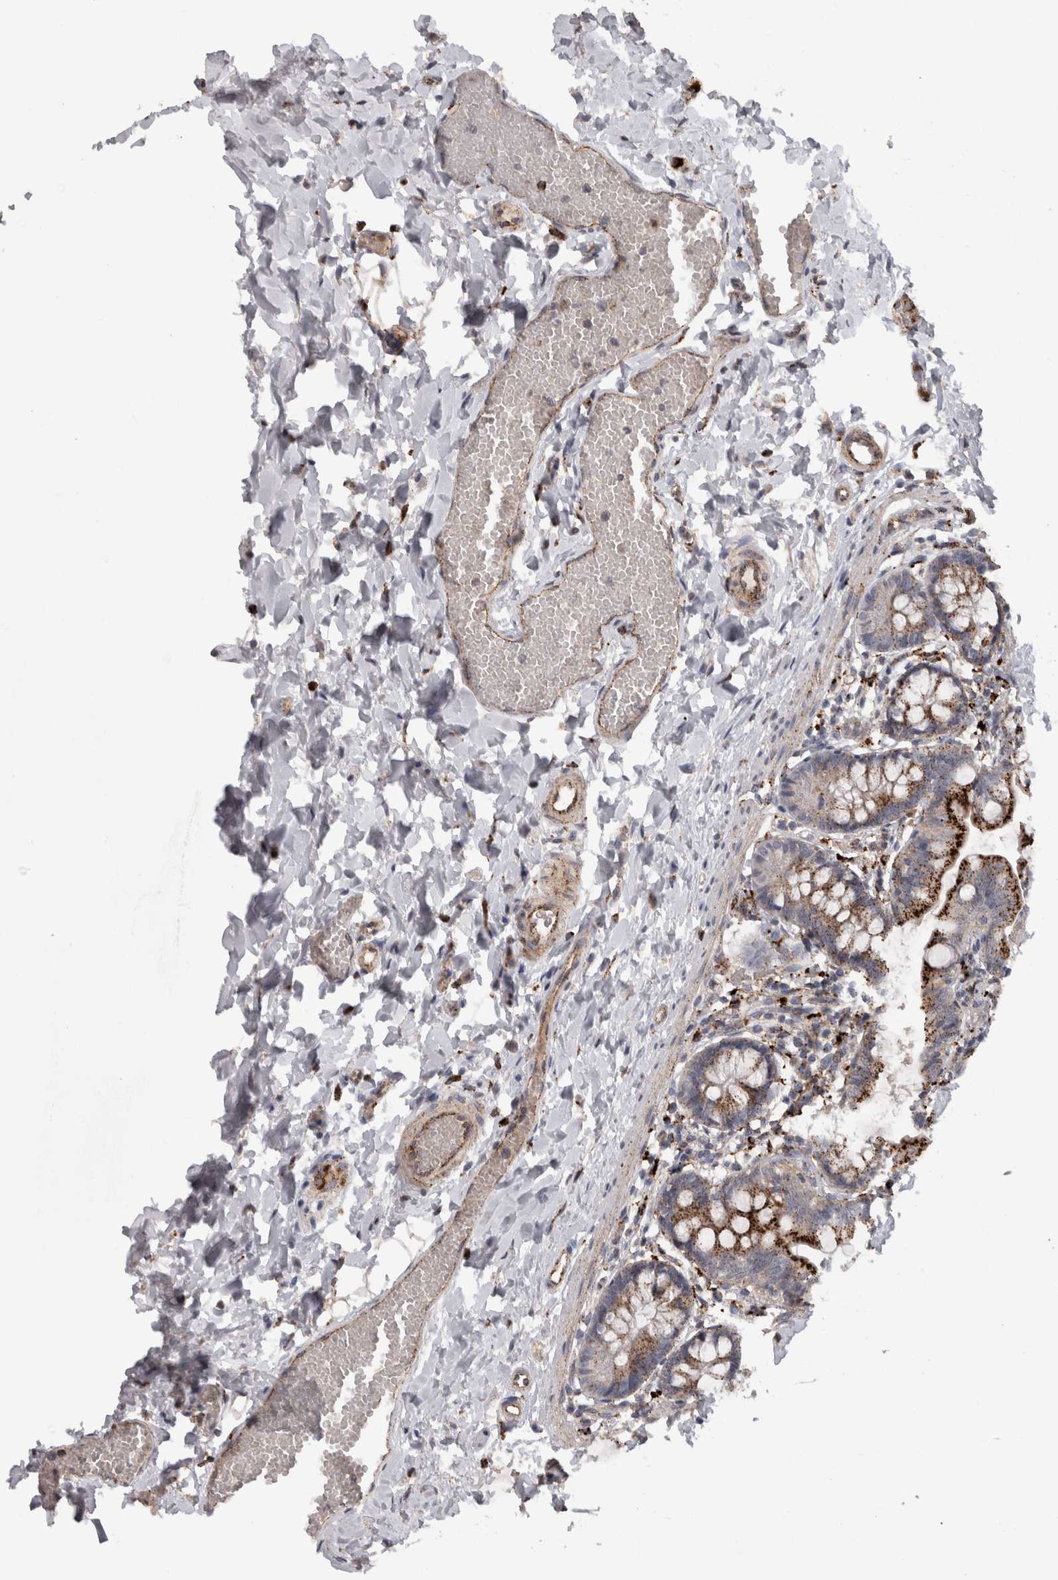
{"staining": {"intensity": "strong", "quantity": ">75%", "location": "cytoplasmic/membranous"}, "tissue": "small intestine", "cell_type": "Glandular cells", "image_type": "normal", "snomed": [{"axis": "morphology", "description": "Normal tissue, NOS"}, {"axis": "topography", "description": "Small intestine"}], "caption": "Immunohistochemistry staining of unremarkable small intestine, which demonstrates high levels of strong cytoplasmic/membranous staining in approximately >75% of glandular cells indicating strong cytoplasmic/membranous protein staining. The staining was performed using DAB (brown) for protein detection and nuclei were counterstained in hematoxylin (blue).", "gene": "CTSZ", "patient": {"sex": "male", "age": 7}}